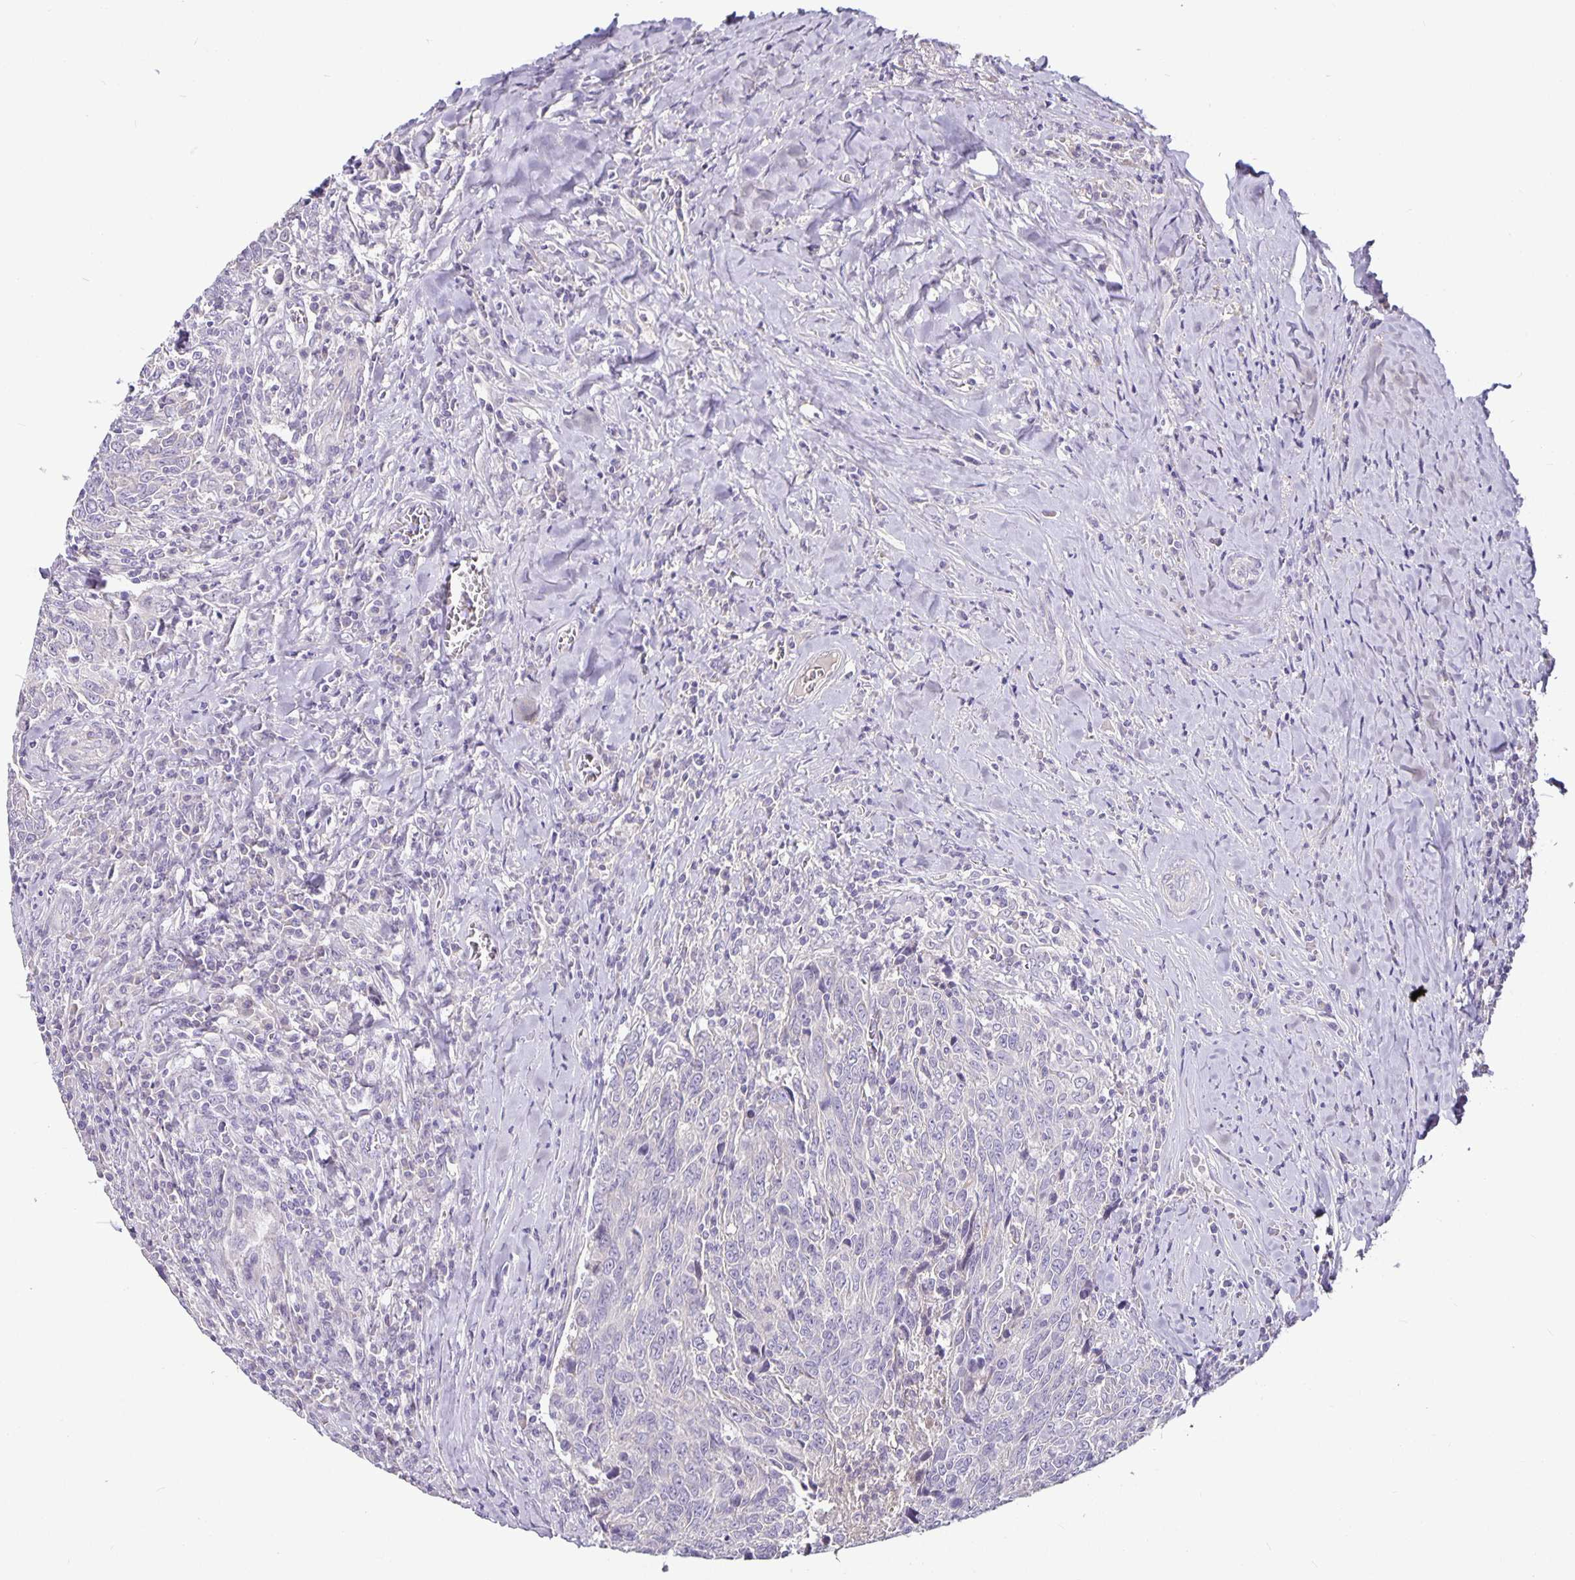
{"staining": {"intensity": "negative", "quantity": "none", "location": "none"}, "tissue": "breast cancer", "cell_type": "Tumor cells", "image_type": "cancer", "snomed": [{"axis": "morphology", "description": "Duct carcinoma"}, {"axis": "topography", "description": "Breast"}], "caption": "Immunohistochemical staining of breast cancer exhibits no significant staining in tumor cells.", "gene": "CA12", "patient": {"sex": "female", "age": 50}}